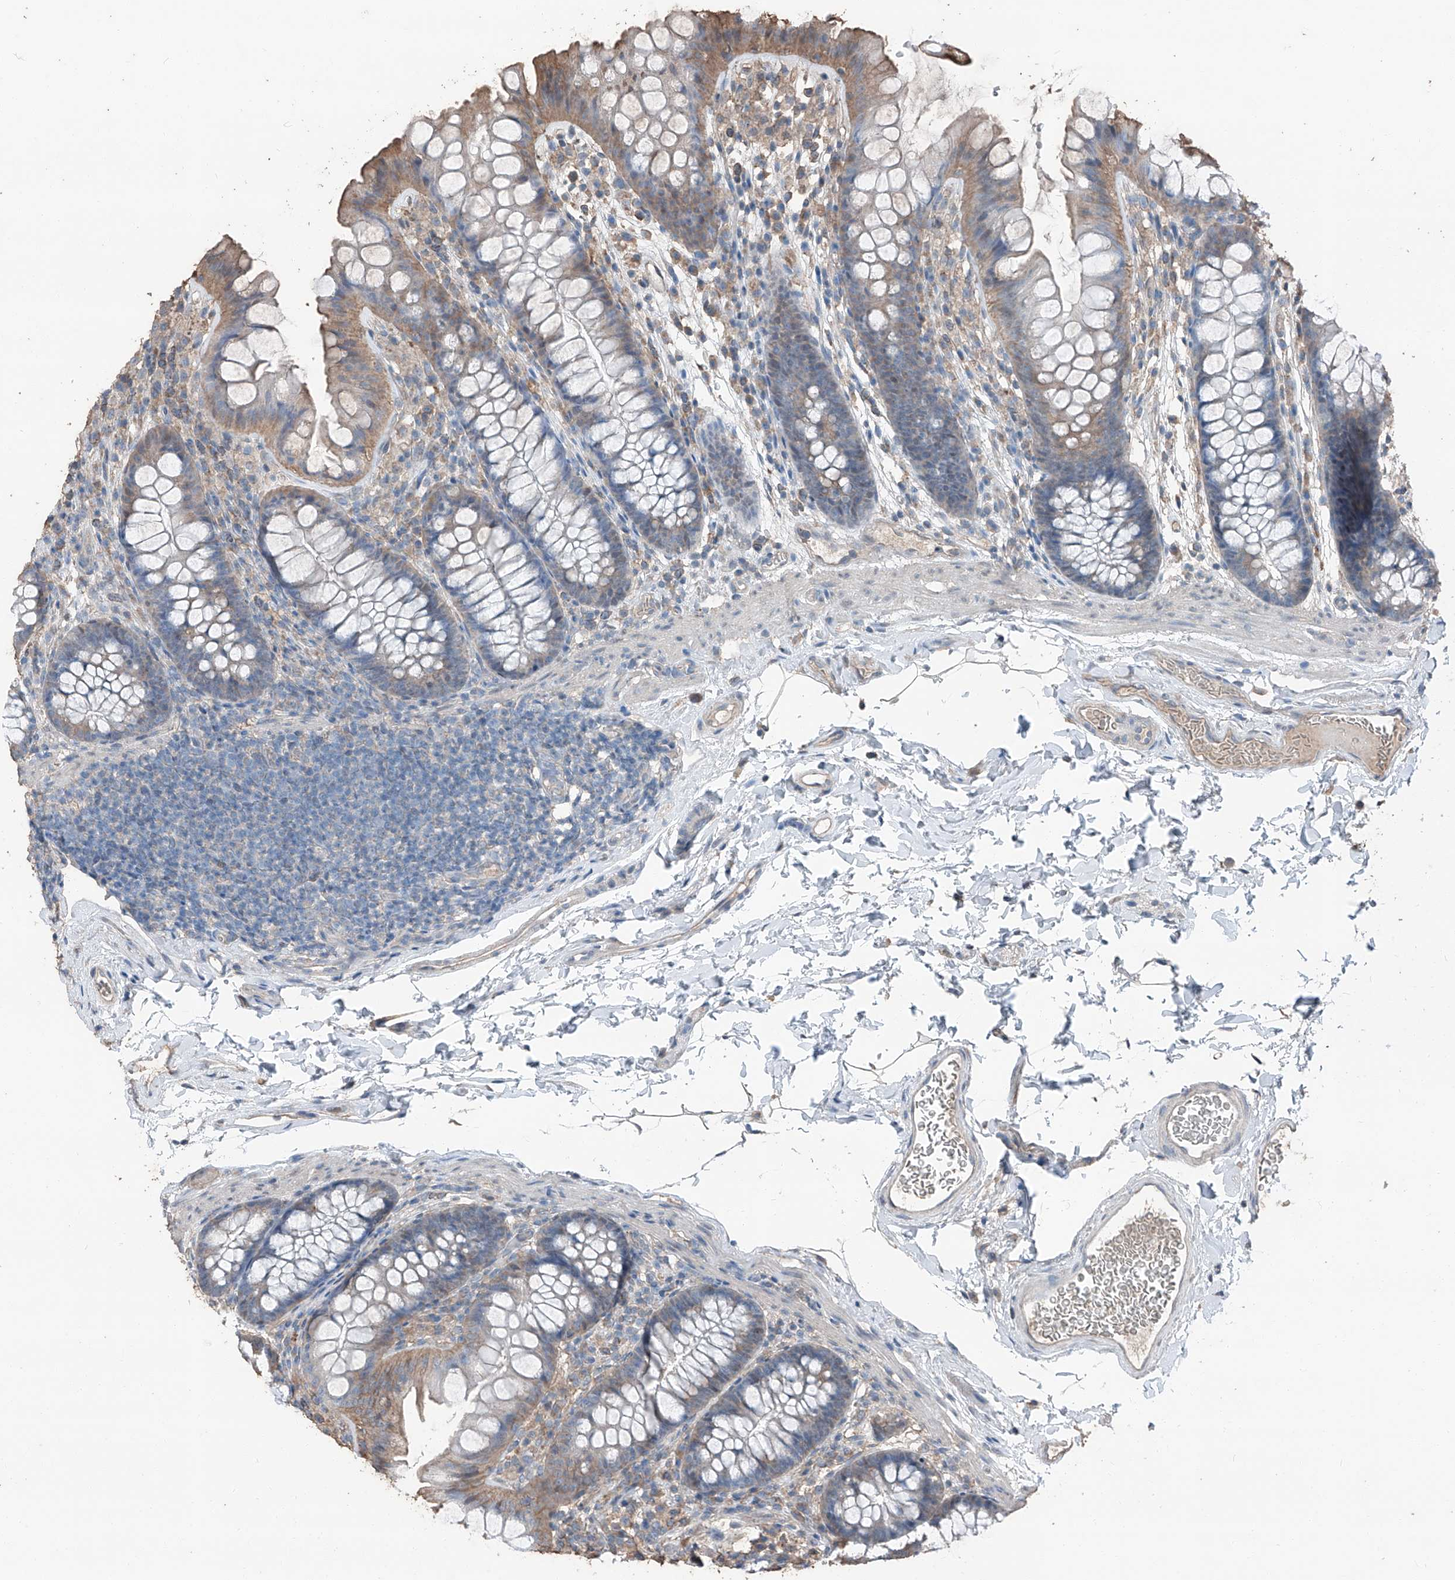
{"staining": {"intensity": "negative", "quantity": "none", "location": "none"}, "tissue": "colon", "cell_type": "Endothelial cells", "image_type": "normal", "snomed": [{"axis": "morphology", "description": "Normal tissue, NOS"}, {"axis": "topography", "description": "Colon"}], "caption": "Immunohistochemical staining of normal human colon exhibits no significant expression in endothelial cells.", "gene": "MAMLD1", "patient": {"sex": "female", "age": 62}}